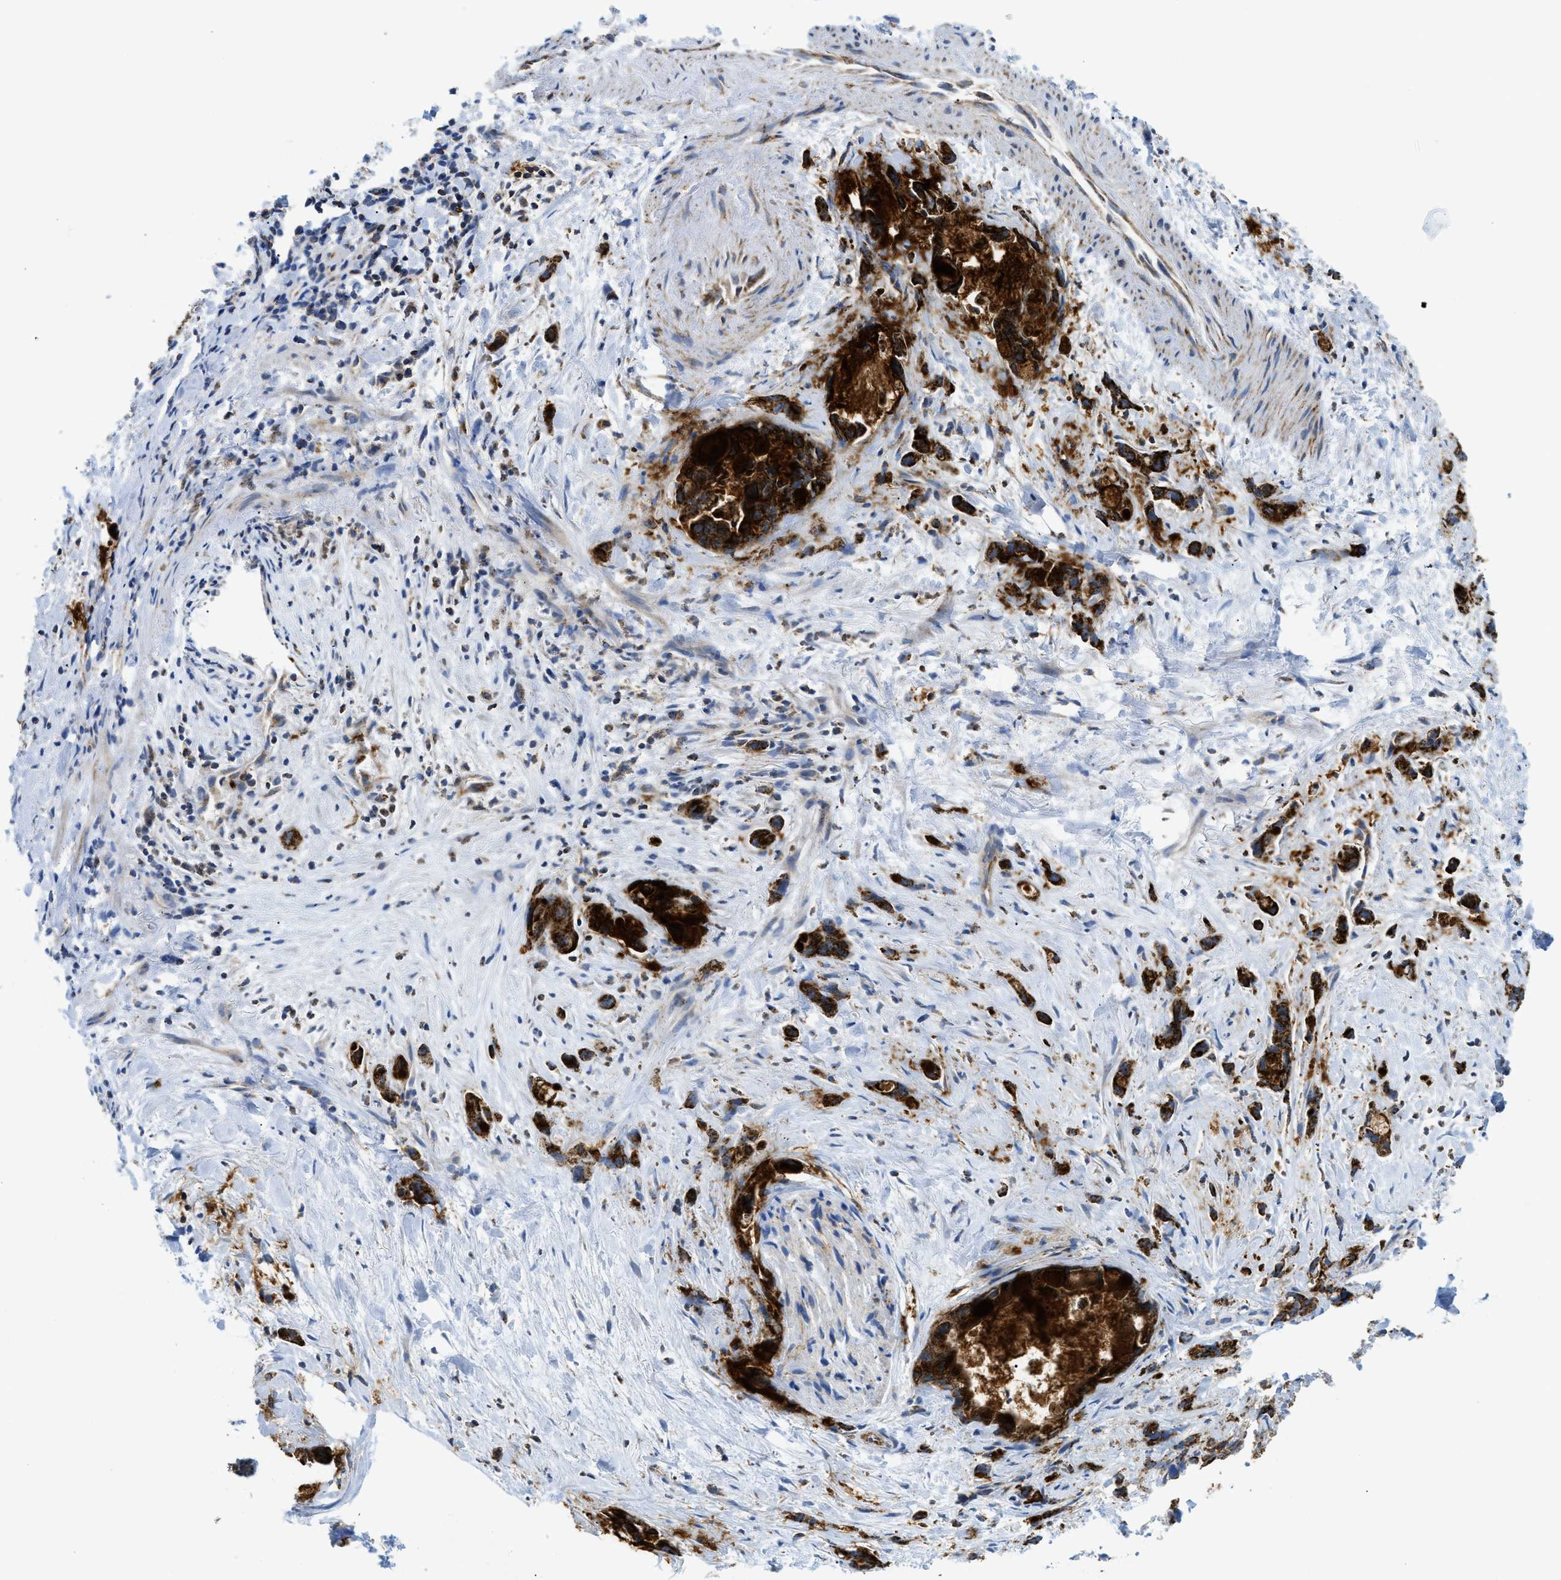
{"staining": {"intensity": "strong", "quantity": ">75%", "location": "cytoplasmic/membranous"}, "tissue": "liver cancer", "cell_type": "Tumor cells", "image_type": "cancer", "snomed": [{"axis": "morphology", "description": "Cholangiocarcinoma"}, {"axis": "topography", "description": "Liver"}], "caption": "An immunohistochemistry (IHC) photomicrograph of tumor tissue is shown. Protein staining in brown labels strong cytoplasmic/membranous positivity in liver cancer within tumor cells.", "gene": "SQOR", "patient": {"sex": "female", "age": 72}}